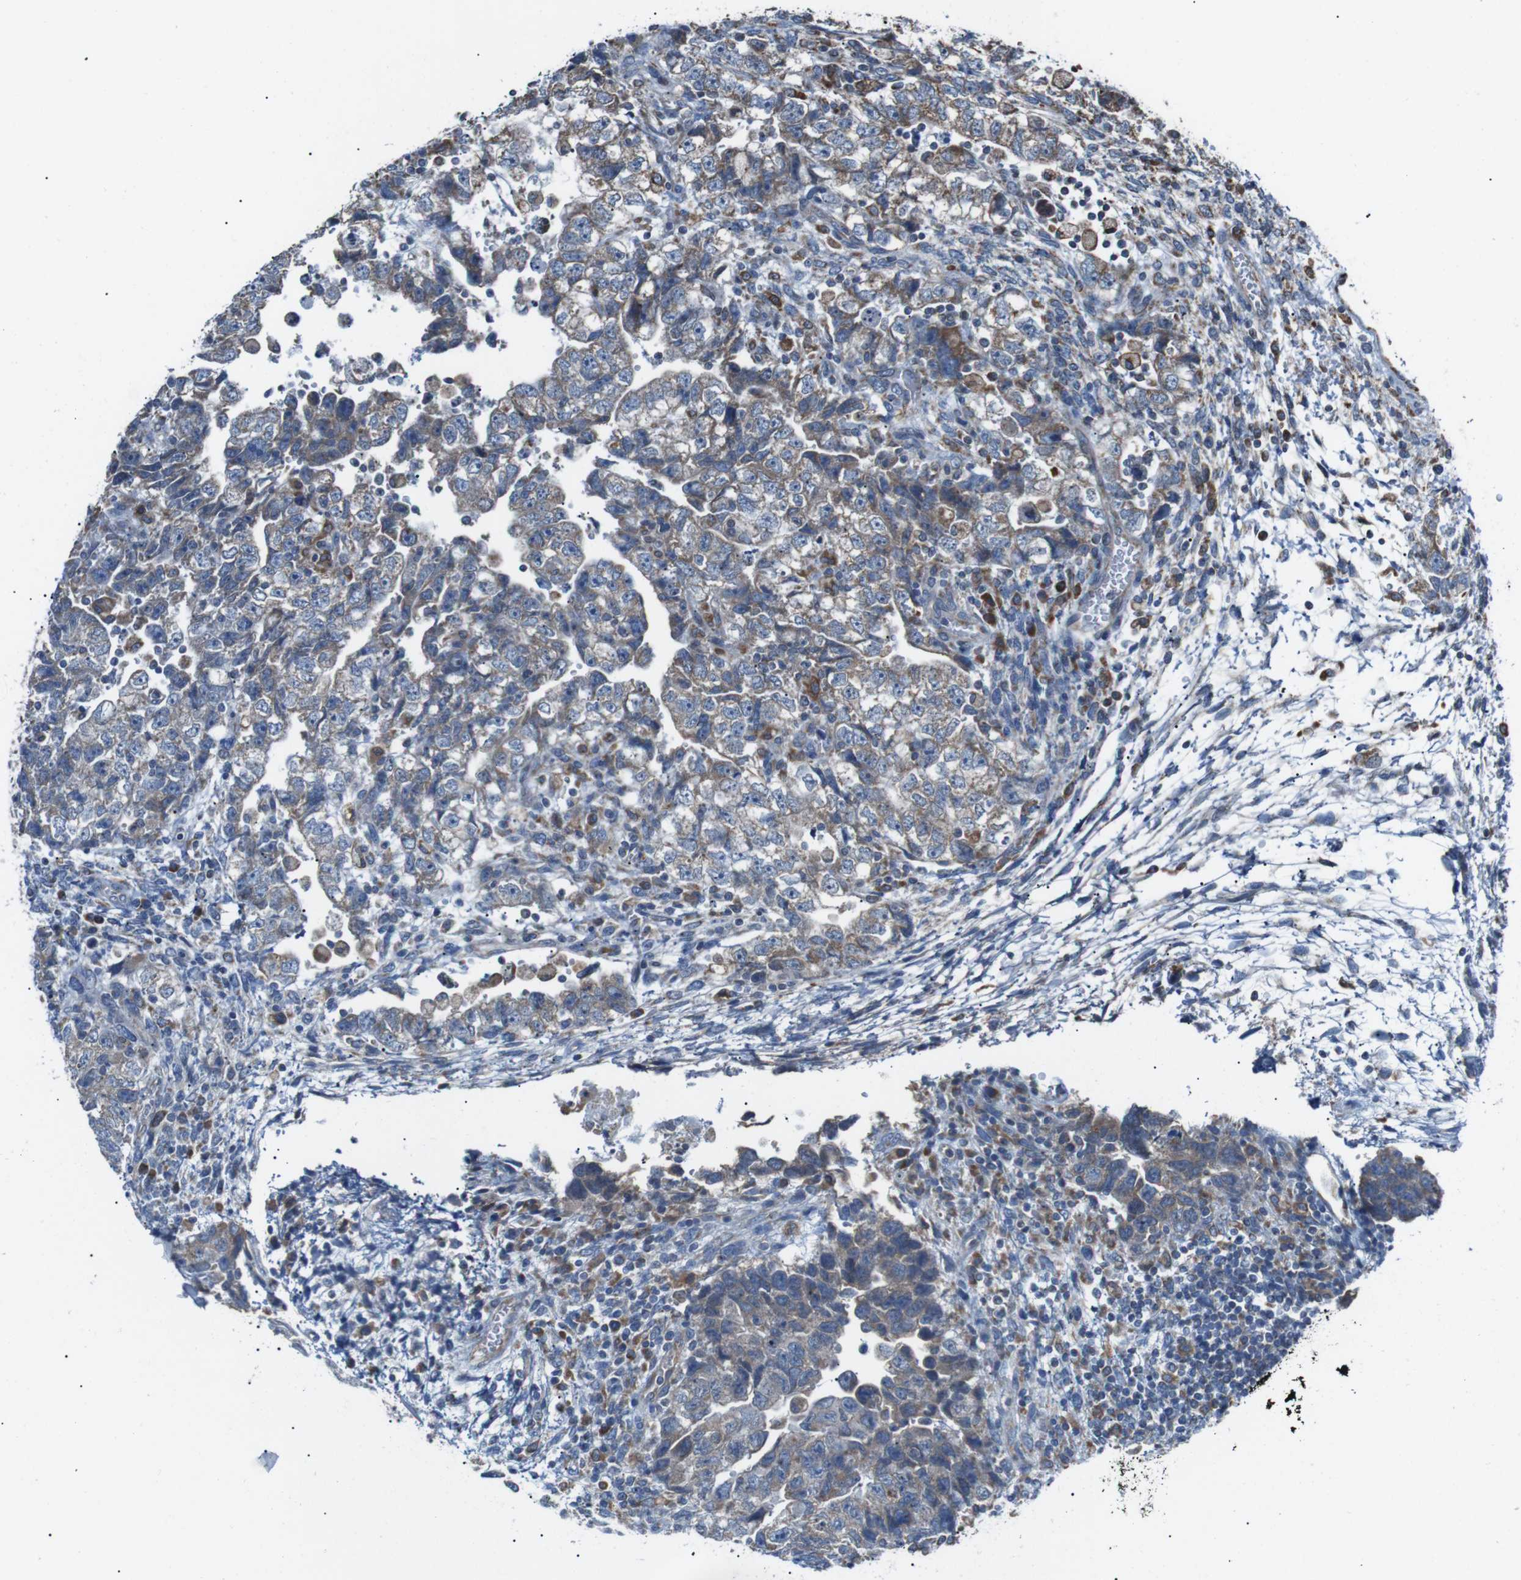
{"staining": {"intensity": "moderate", "quantity": "25%-75%", "location": "cytoplasmic/membranous"}, "tissue": "testis cancer", "cell_type": "Tumor cells", "image_type": "cancer", "snomed": [{"axis": "morphology", "description": "Carcinoma, Embryonal, NOS"}, {"axis": "topography", "description": "Testis"}], "caption": "IHC of human testis cancer (embryonal carcinoma) demonstrates medium levels of moderate cytoplasmic/membranous expression in about 25%-75% of tumor cells.", "gene": "CISD2", "patient": {"sex": "male", "age": 36}}